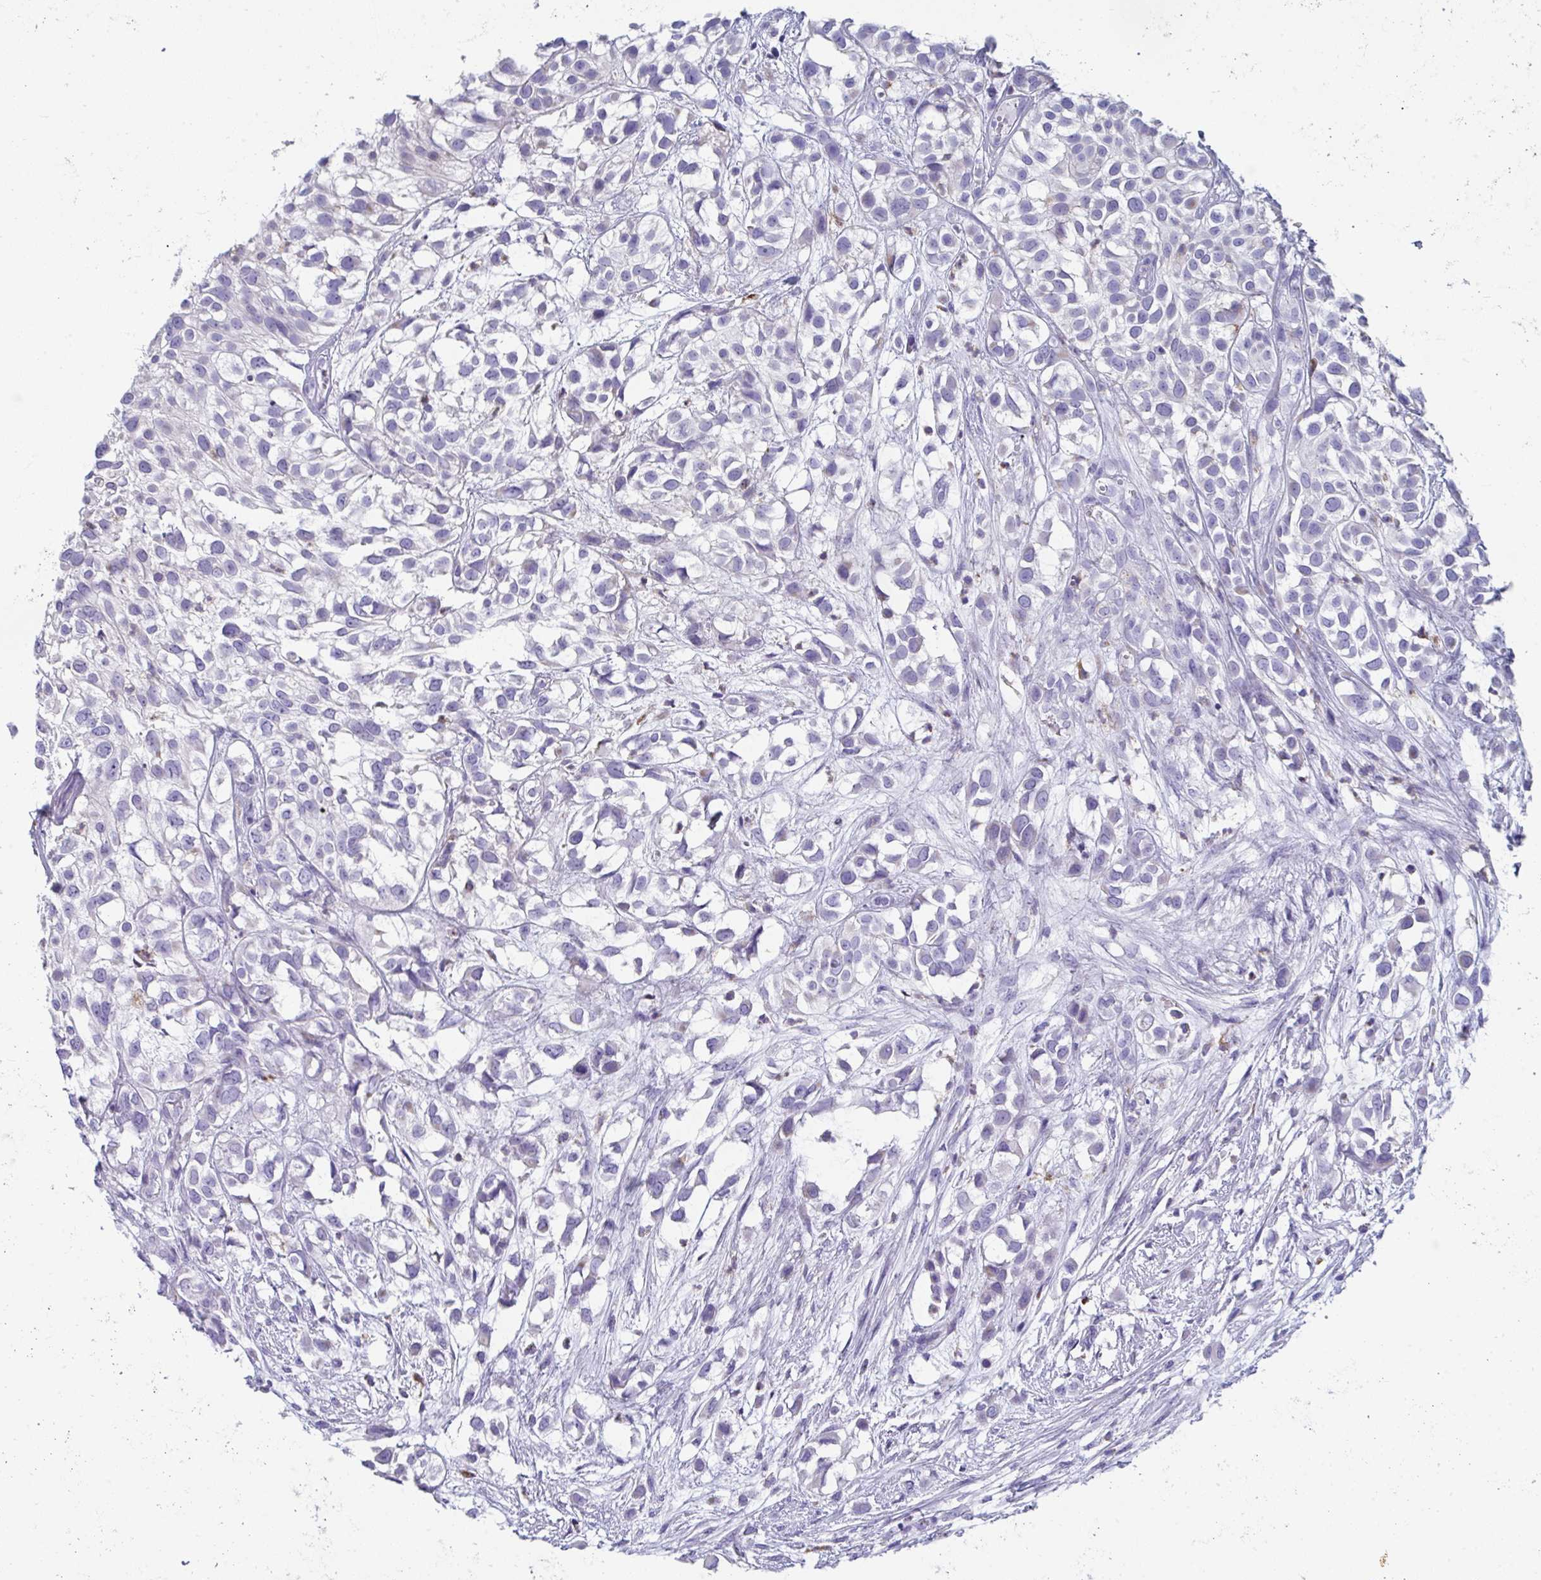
{"staining": {"intensity": "negative", "quantity": "none", "location": "none"}, "tissue": "urothelial cancer", "cell_type": "Tumor cells", "image_type": "cancer", "snomed": [{"axis": "morphology", "description": "Urothelial carcinoma, High grade"}, {"axis": "topography", "description": "Urinary bladder"}], "caption": "The histopathology image demonstrates no significant positivity in tumor cells of urothelial cancer.", "gene": "MGAM2", "patient": {"sex": "male", "age": 56}}